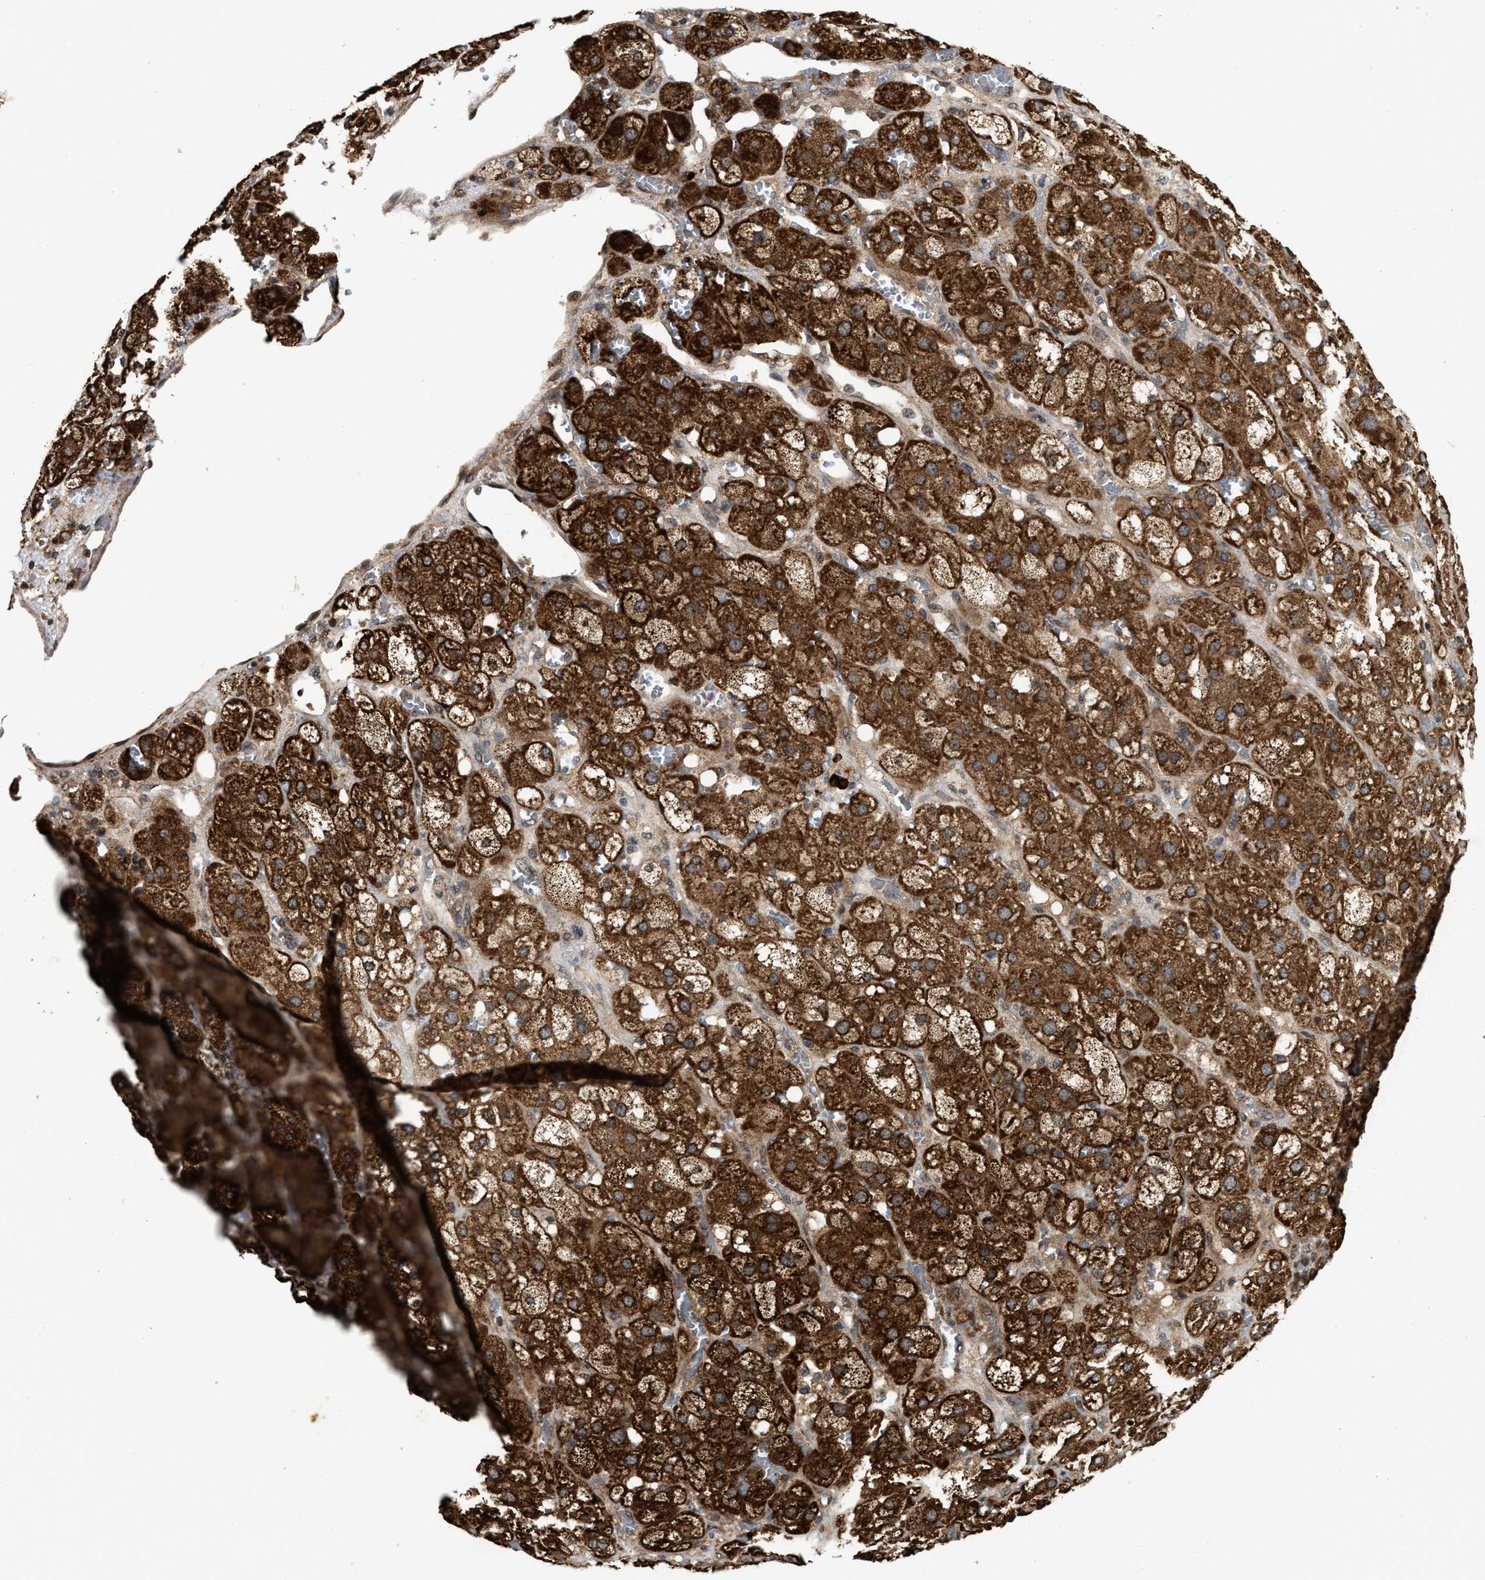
{"staining": {"intensity": "strong", "quantity": ">75%", "location": "cytoplasmic/membranous"}, "tissue": "adrenal gland", "cell_type": "Glandular cells", "image_type": "normal", "snomed": [{"axis": "morphology", "description": "Normal tissue, NOS"}, {"axis": "topography", "description": "Adrenal gland"}], "caption": "Immunohistochemical staining of normal human adrenal gland demonstrates >75% levels of strong cytoplasmic/membranous protein positivity in approximately >75% of glandular cells.", "gene": "CFLAR", "patient": {"sex": "female", "age": 47}}